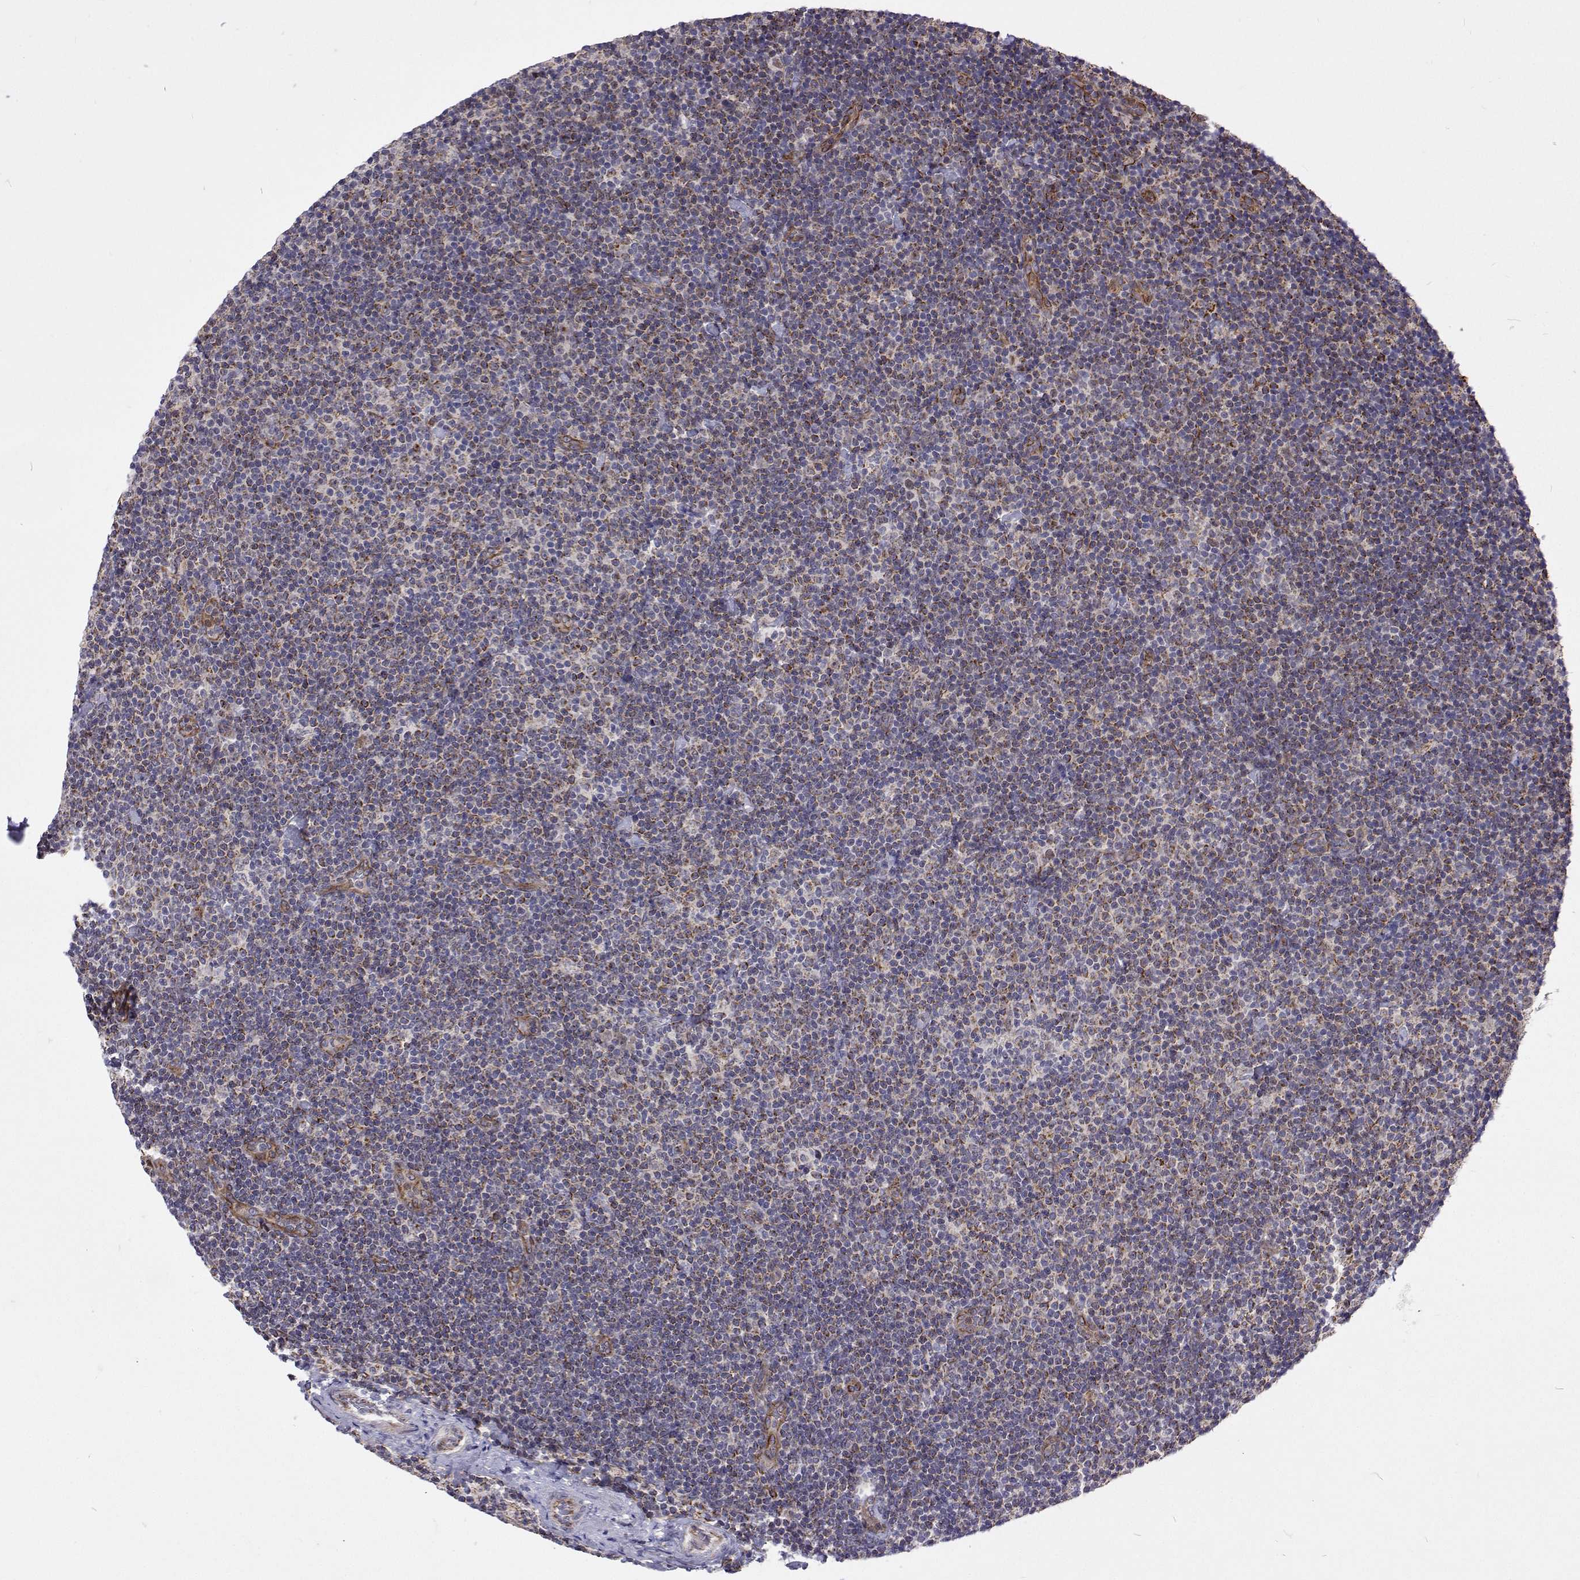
{"staining": {"intensity": "weak", "quantity": "25%-75%", "location": "cytoplasmic/membranous"}, "tissue": "lymphoma", "cell_type": "Tumor cells", "image_type": "cancer", "snomed": [{"axis": "morphology", "description": "Malignant lymphoma, non-Hodgkin's type, Low grade"}, {"axis": "topography", "description": "Lymph node"}], "caption": "This is an image of IHC staining of lymphoma, which shows weak expression in the cytoplasmic/membranous of tumor cells.", "gene": "DHTKD1", "patient": {"sex": "male", "age": 81}}